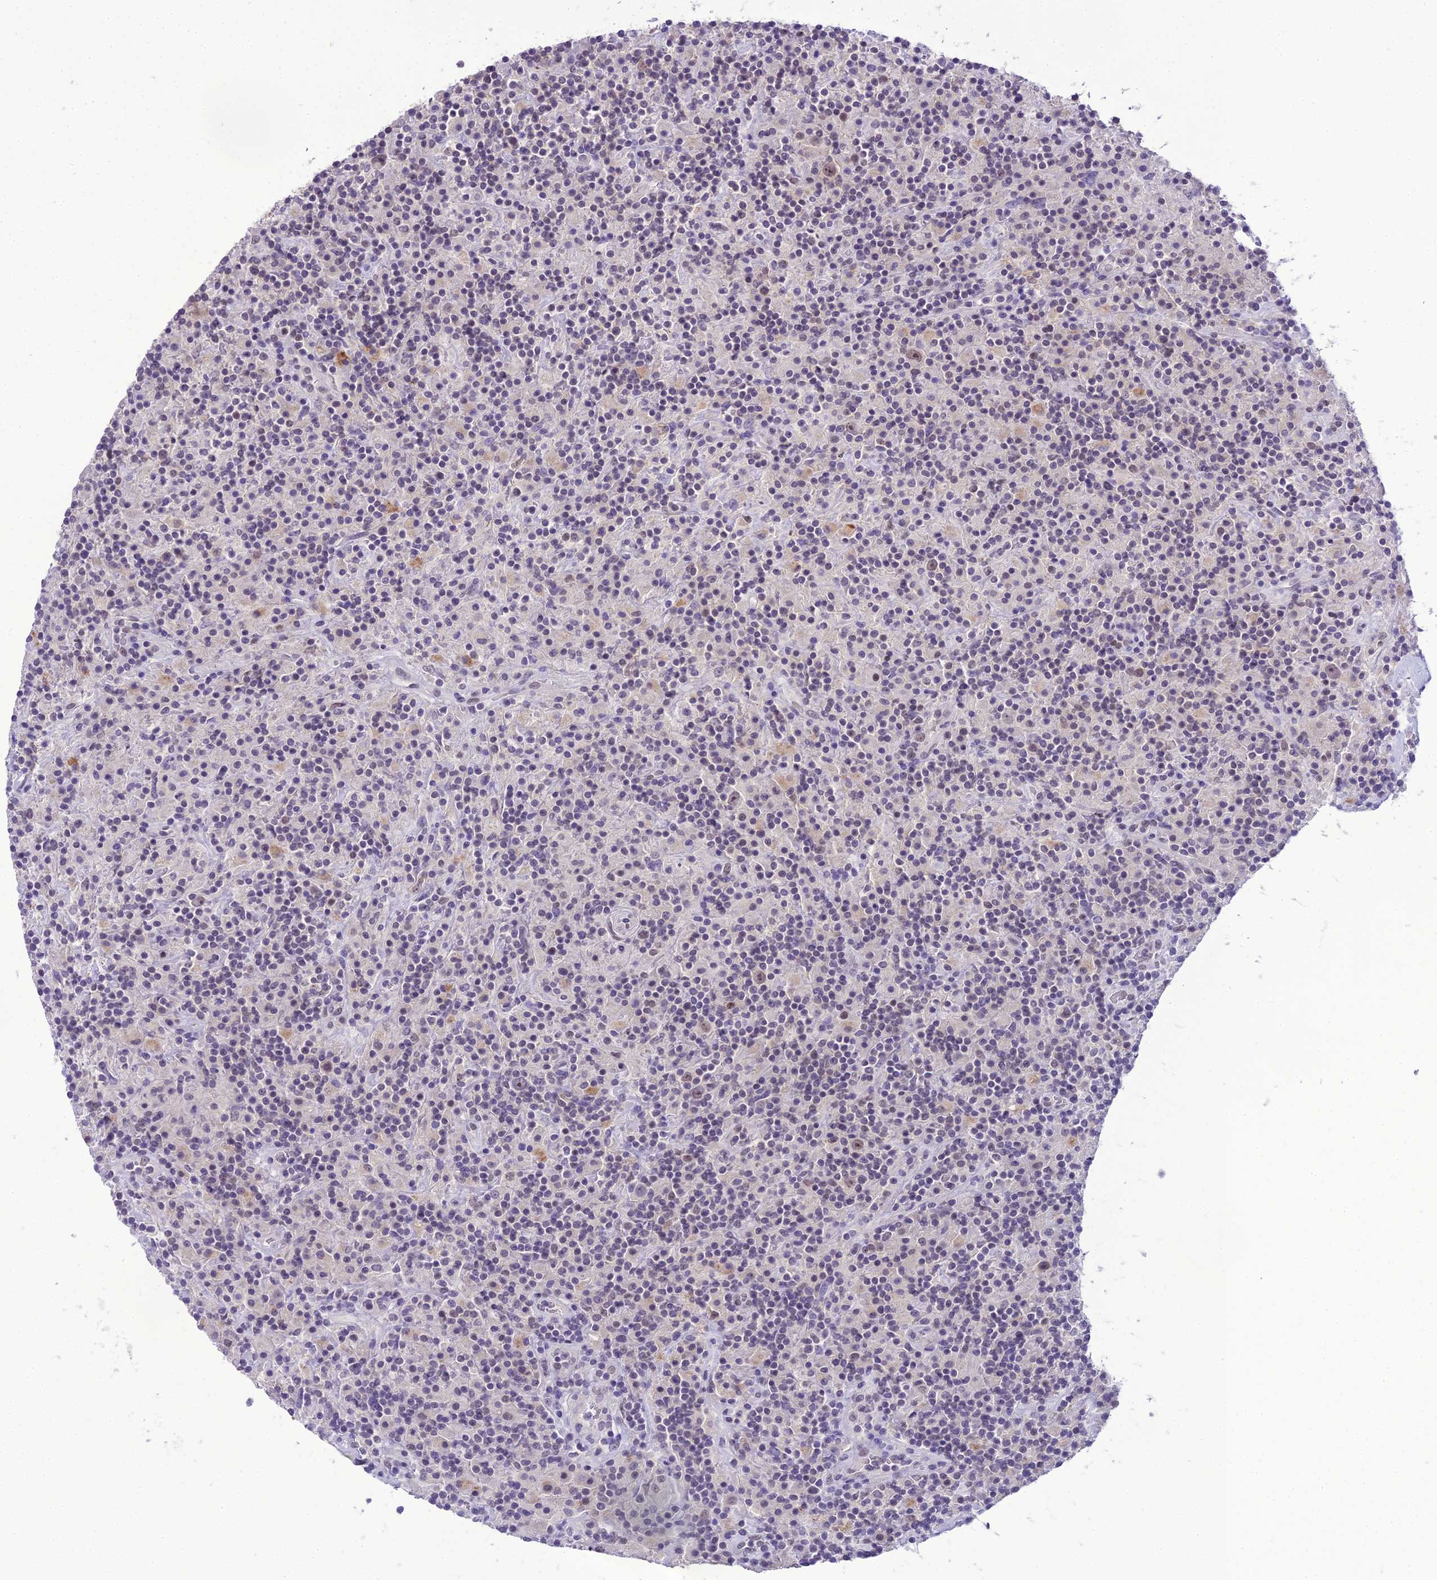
{"staining": {"intensity": "weak", "quantity": ">75%", "location": "nuclear"}, "tissue": "lymphoma", "cell_type": "Tumor cells", "image_type": "cancer", "snomed": [{"axis": "morphology", "description": "Hodgkin's disease, NOS"}, {"axis": "topography", "description": "Lymph node"}], "caption": "About >75% of tumor cells in Hodgkin's disease display weak nuclear protein expression as visualized by brown immunohistochemical staining.", "gene": "SH3RF3", "patient": {"sex": "male", "age": 70}}